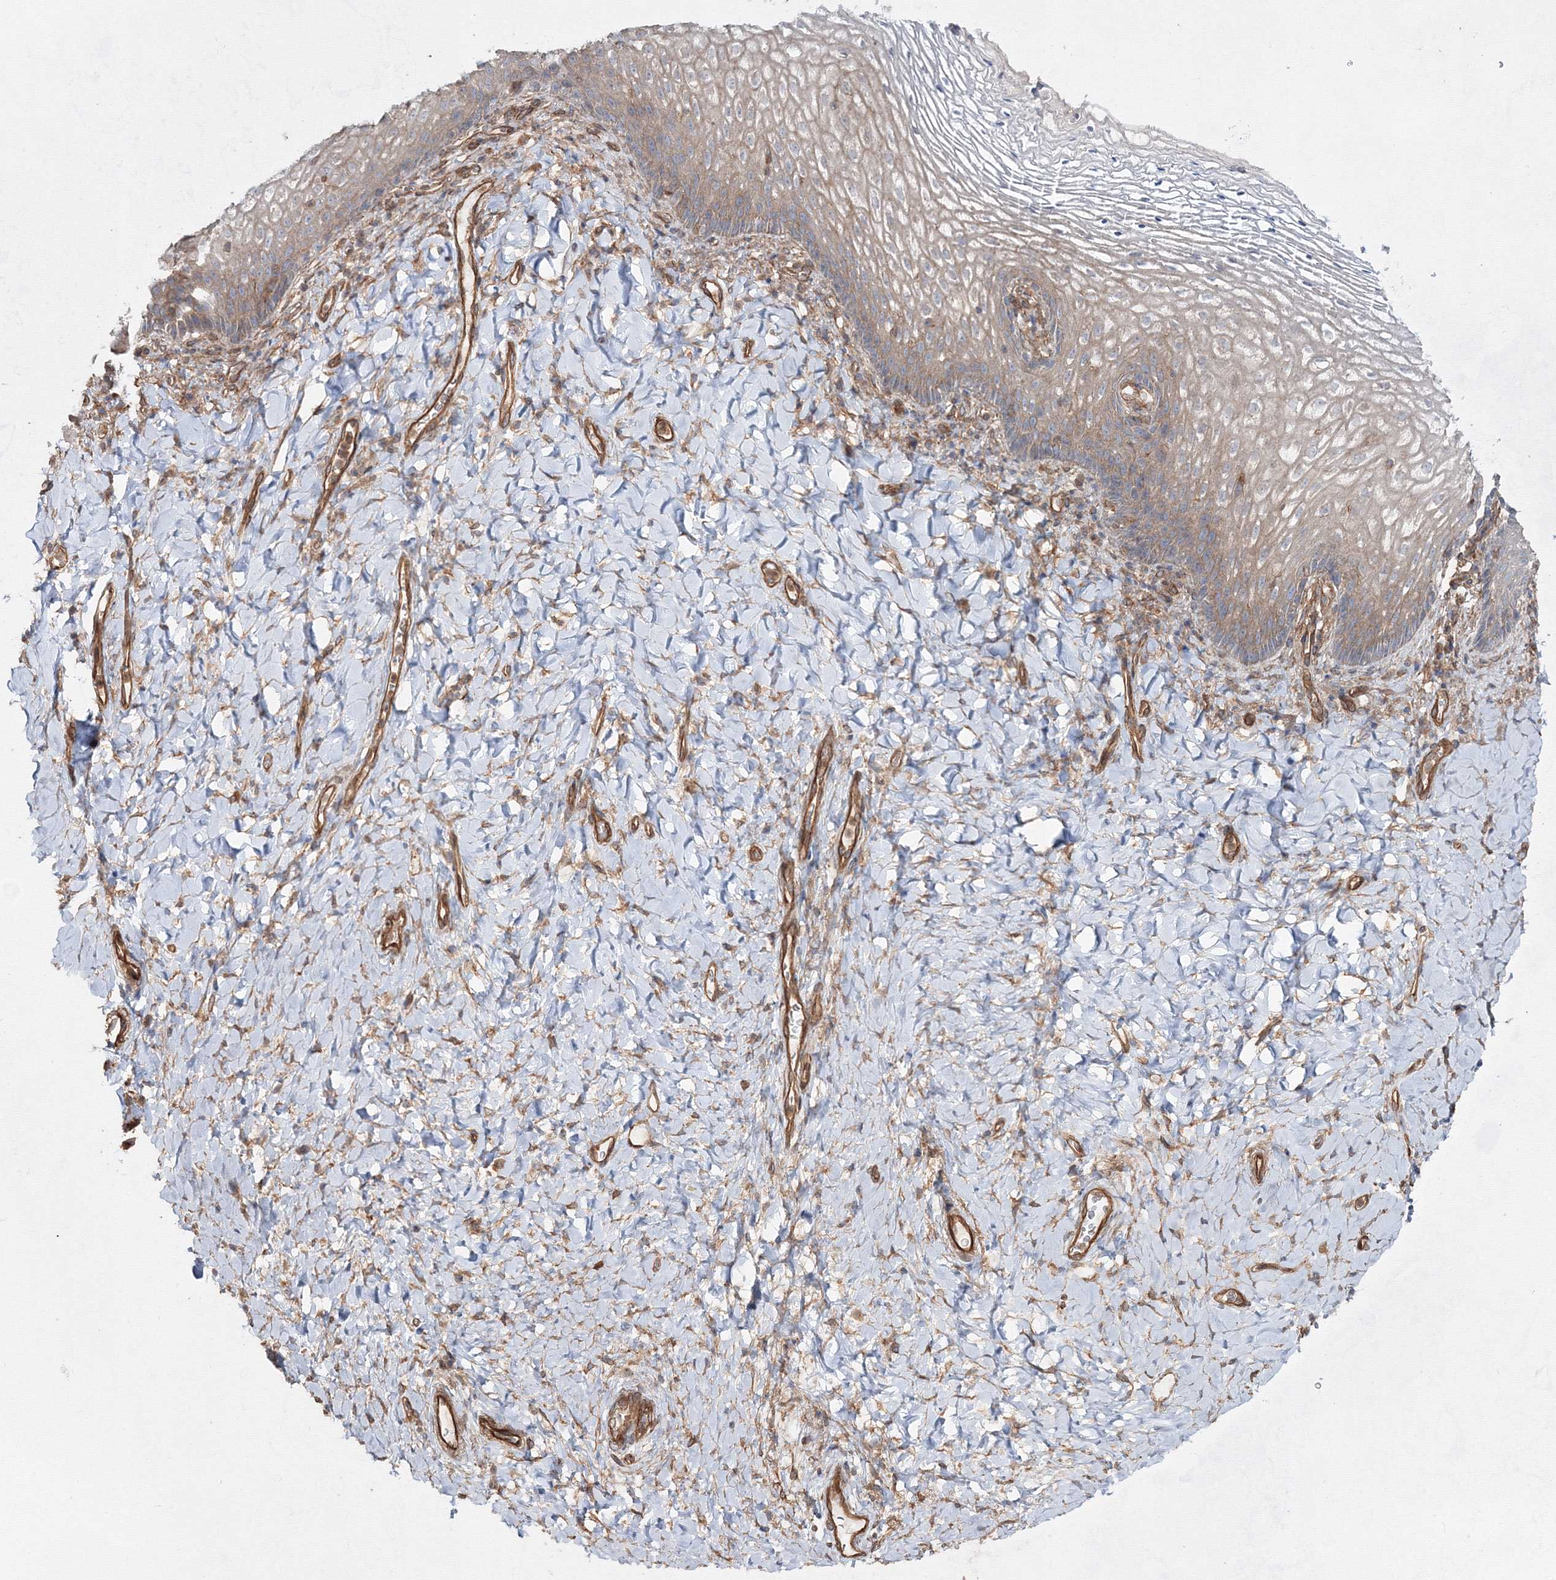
{"staining": {"intensity": "weak", "quantity": "25%-75%", "location": "cytoplasmic/membranous"}, "tissue": "vagina", "cell_type": "Squamous epithelial cells", "image_type": "normal", "snomed": [{"axis": "morphology", "description": "Normal tissue, NOS"}, {"axis": "topography", "description": "Vagina"}], "caption": "IHC (DAB) staining of unremarkable human vagina displays weak cytoplasmic/membranous protein staining in about 25%-75% of squamous epithelial cells.", "gene": "EXOC6", "patient": {"sex": "female", "age": 60}}